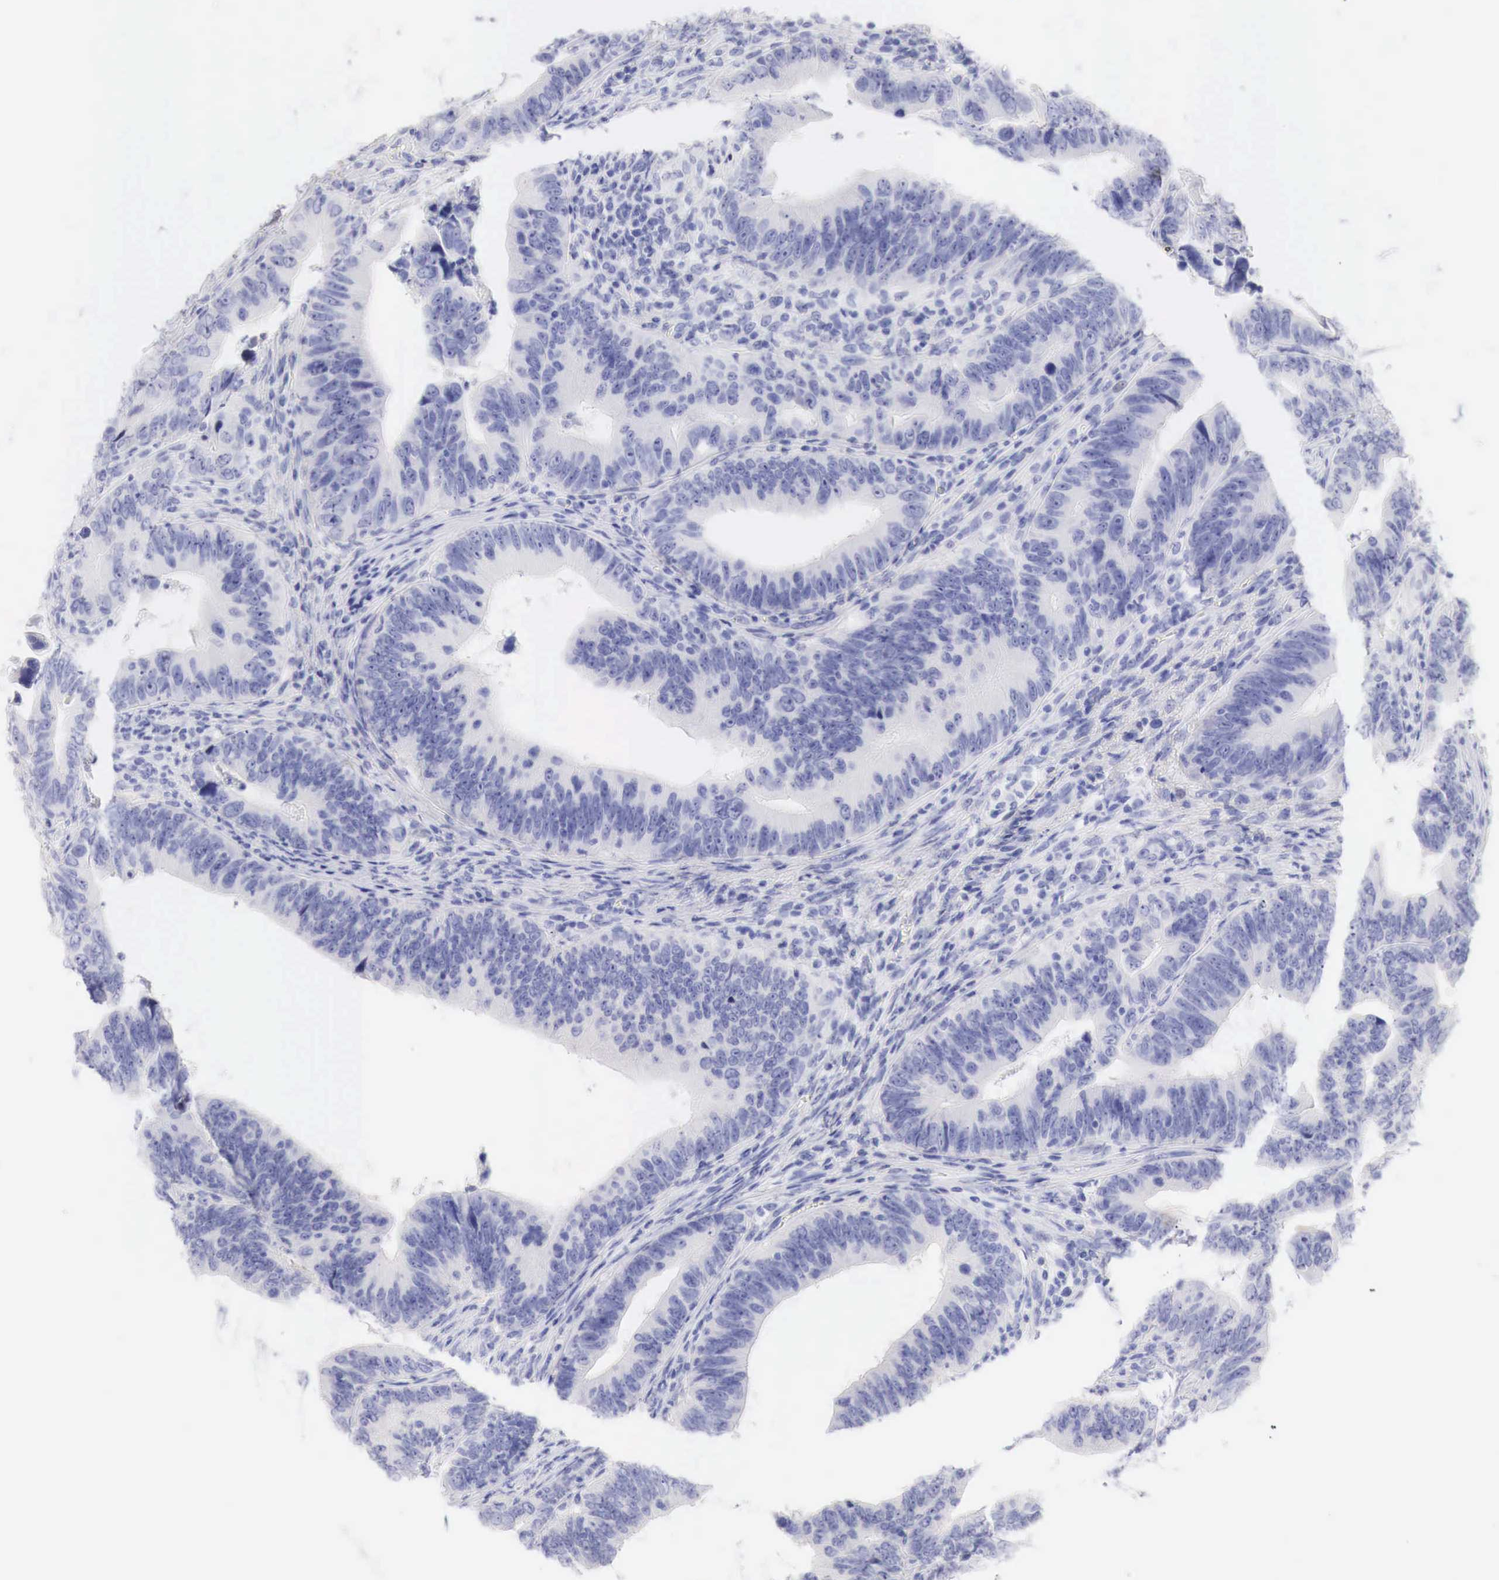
{"staining": {"intensity": "negative", "quantity": "none", "location": "none"}, "tissue": "colorectal cancer", "cell_type": "Tumor cells", "image_type": "cancer", "snomed": [{"axis": "morphology", "description": "Adenocarcinoma, NOS"}, {"axis": "topography", "description": "Colon"}], "caption": "This is an immunohistochemistry micrograph of human adenocarcinoma (colorectal). There is no expression in tumor cells.", "gene": "TYR", "patient": {"sex": "female", "age": 78}}